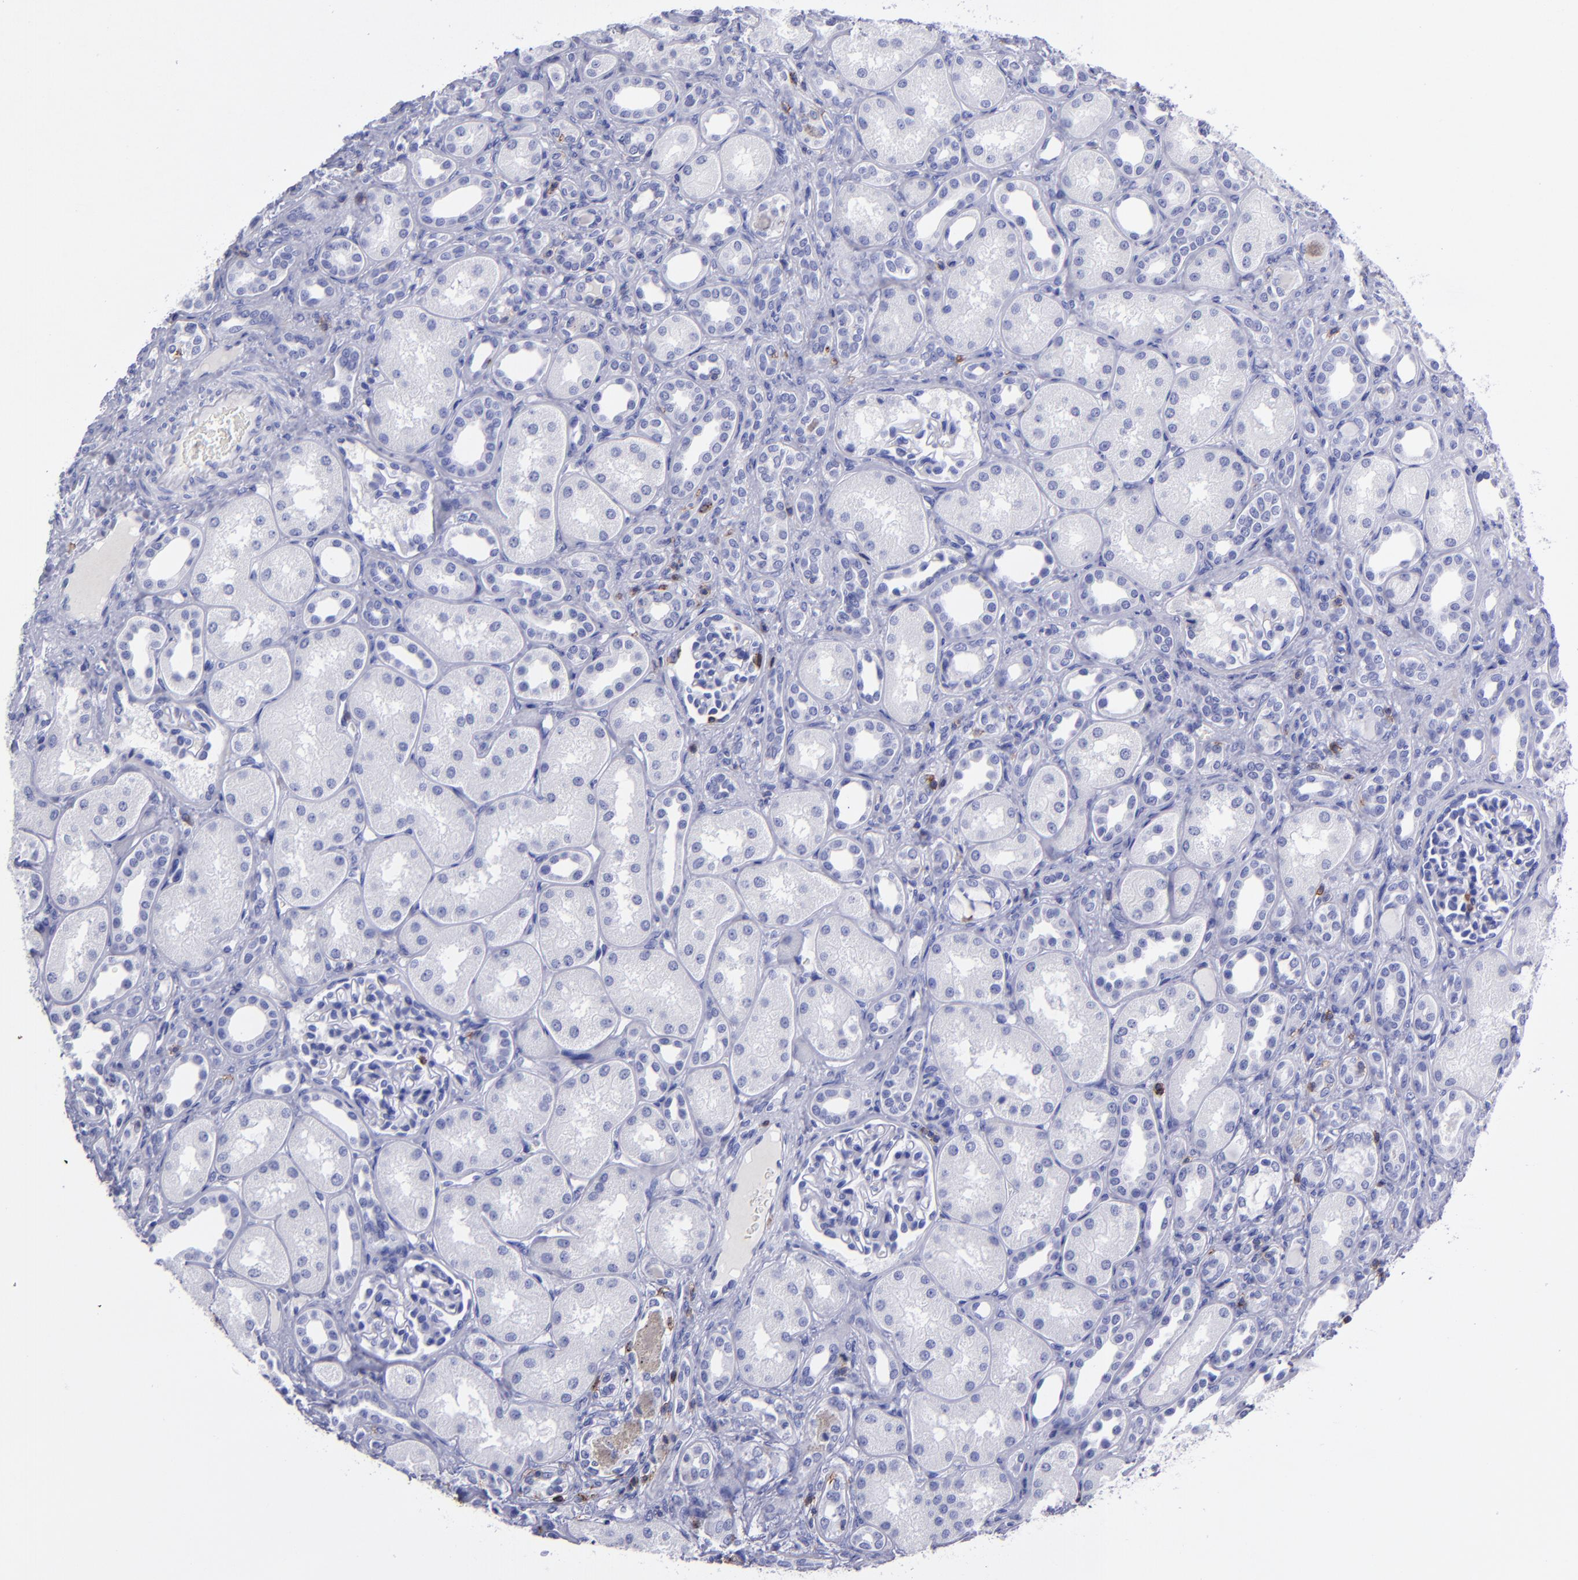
{"staining": {"intensity": "negative", "quantity": "none", "location": "none"}, "tissue": "kidney", "cell_type": "Cells in glomeruli", "image_type": "normal", "snomed": [{"axis": "morphology", "description": "Normal tissue, NOS"}, {"axis": "topography", "description": "Kidney"}], "caption": "DAB immunohistochemical staining of benign kidney exhibits no significant expression in cells in glomeruli.", "gene": "CD6", "patient": {"sex": "male", "age": 7}}